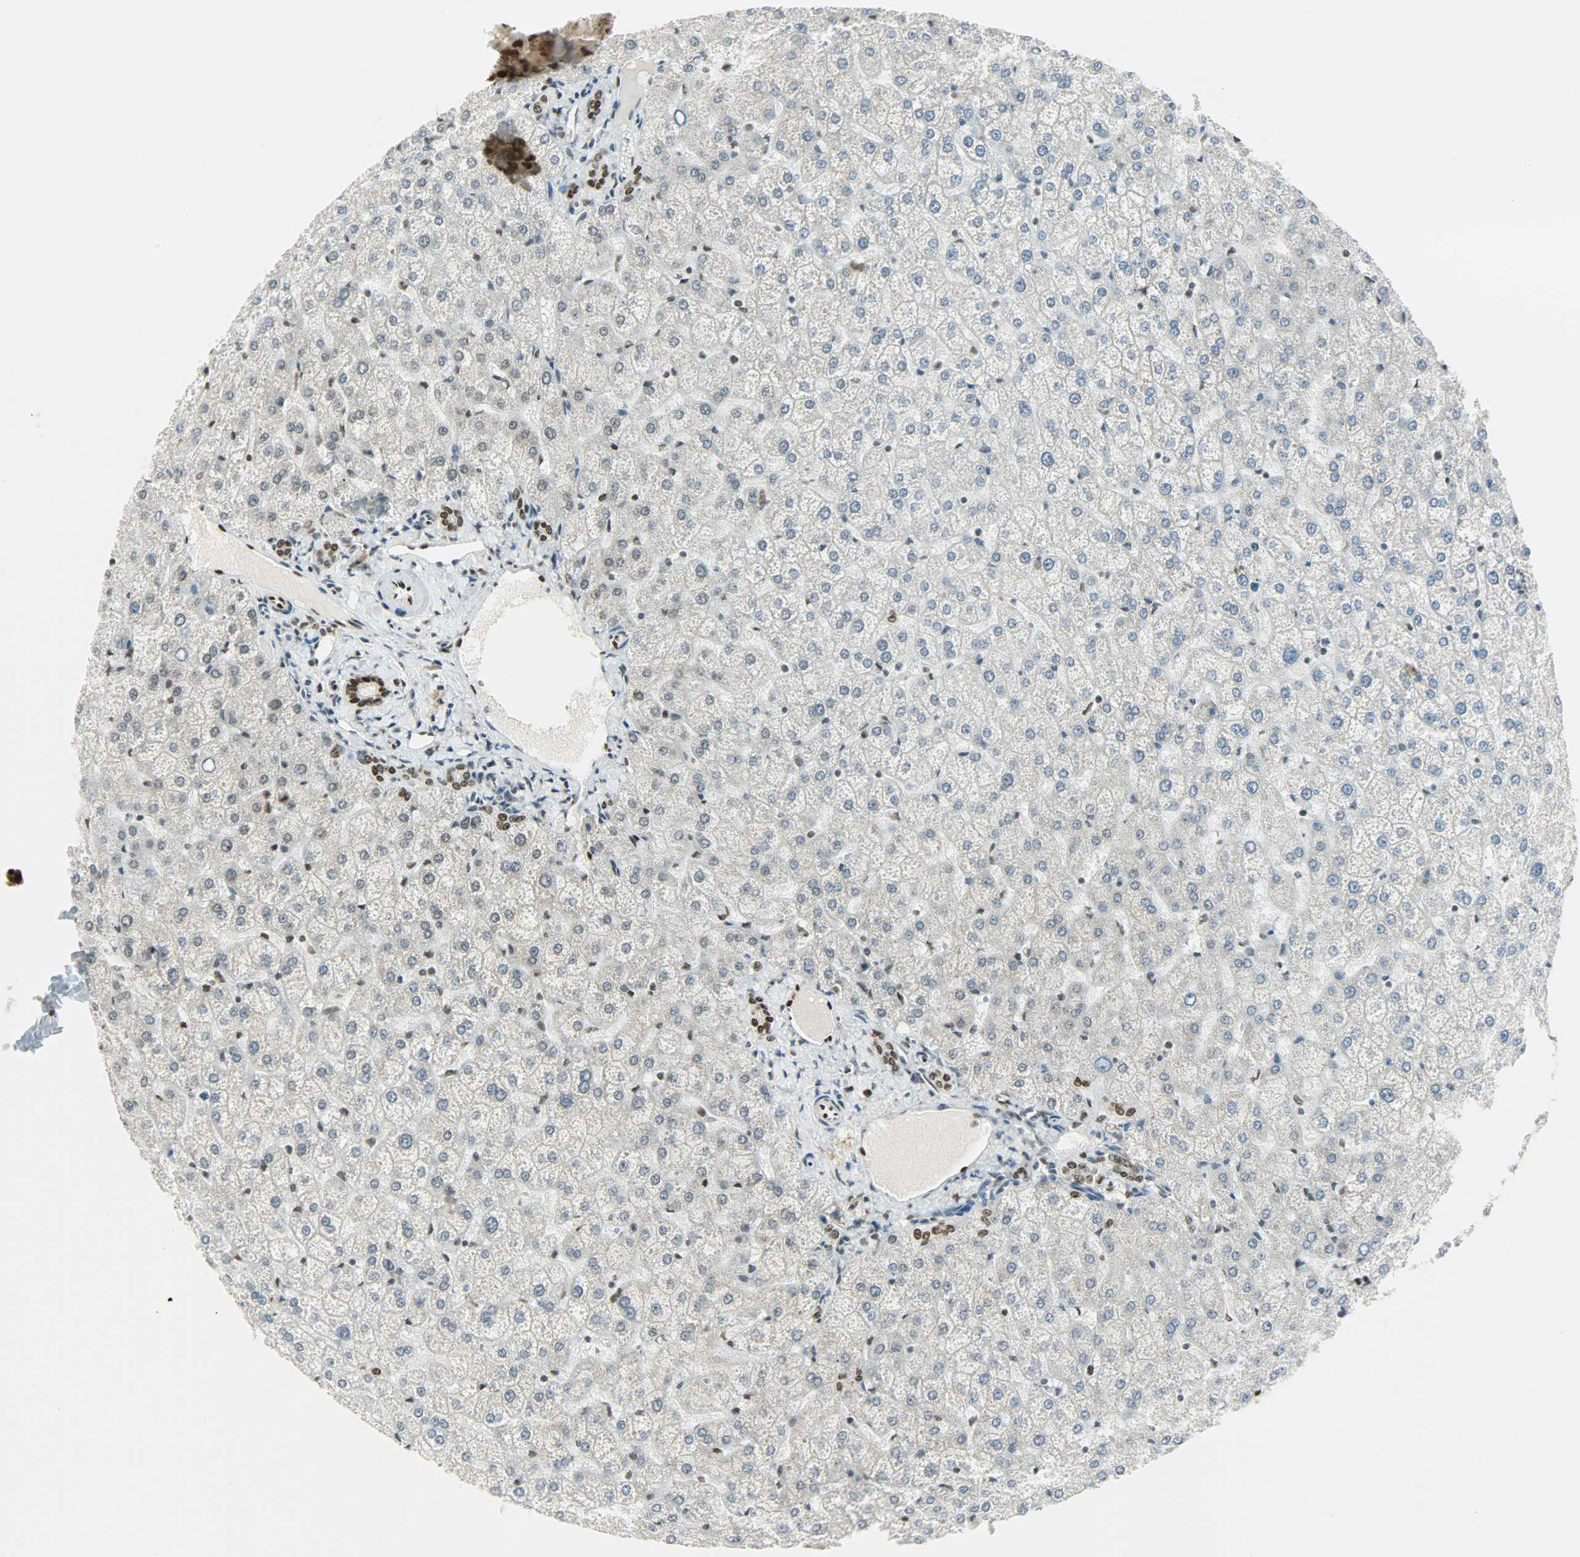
{"staining": {"intensity": "strong", "quantity": ">75%", "location": "nuclear"}, "tissue": "liver", "cell_type": "Cholangiocytes", "image_type": "normal", "snomed": [{"axis": "morphology", "description": "Normal tissue, NOS"}, {"axis": "topography", "description": "Liver"}], "caption": "Immunohistochemistry image of unremarkable liver stained for a protein (brown), which exhibits high levels of strong nuclear positivity in approximately >75% of cholangiocytes.", "gene": "MYEF2", "patient": {"sex": "female", "age": 32}}